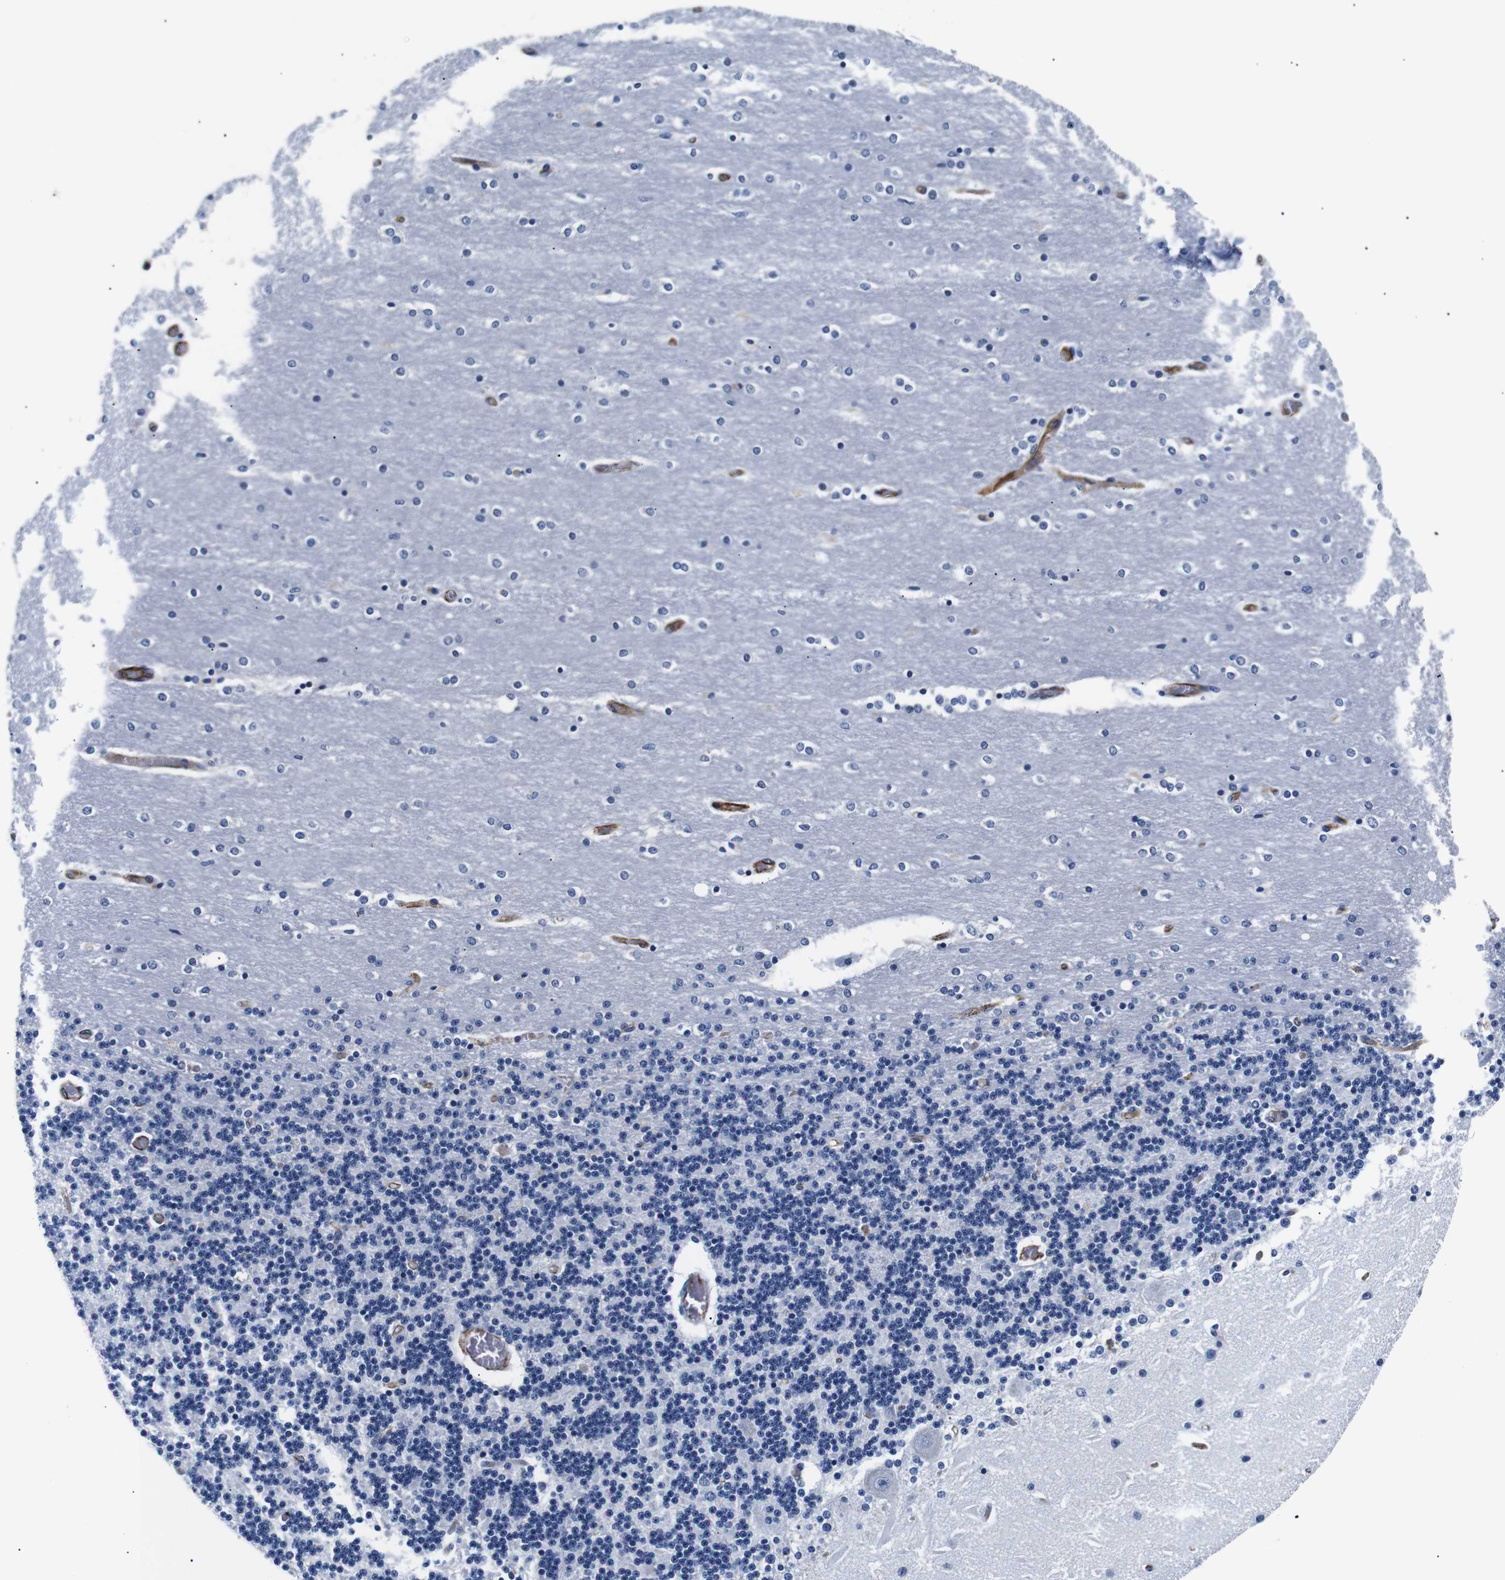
{"staining": {"intensity": "negative", "quantity": "none", "location": "none"}, "tissue": "cerebellum", "cell_type": "Cells in granular layer", "image_type": "normal", "snomed": [{"axis": "morphology", "description": "Normal tissue, NOS"}, {"axis": "topography", "description": "Cerebellum"}], "caption": "DAB immunohistochemical staining of benign human cerebellum displays no significant expression in cells in granular layer.", "gene": "MUC4", "patient": {"sex": "female", "age": 54}}